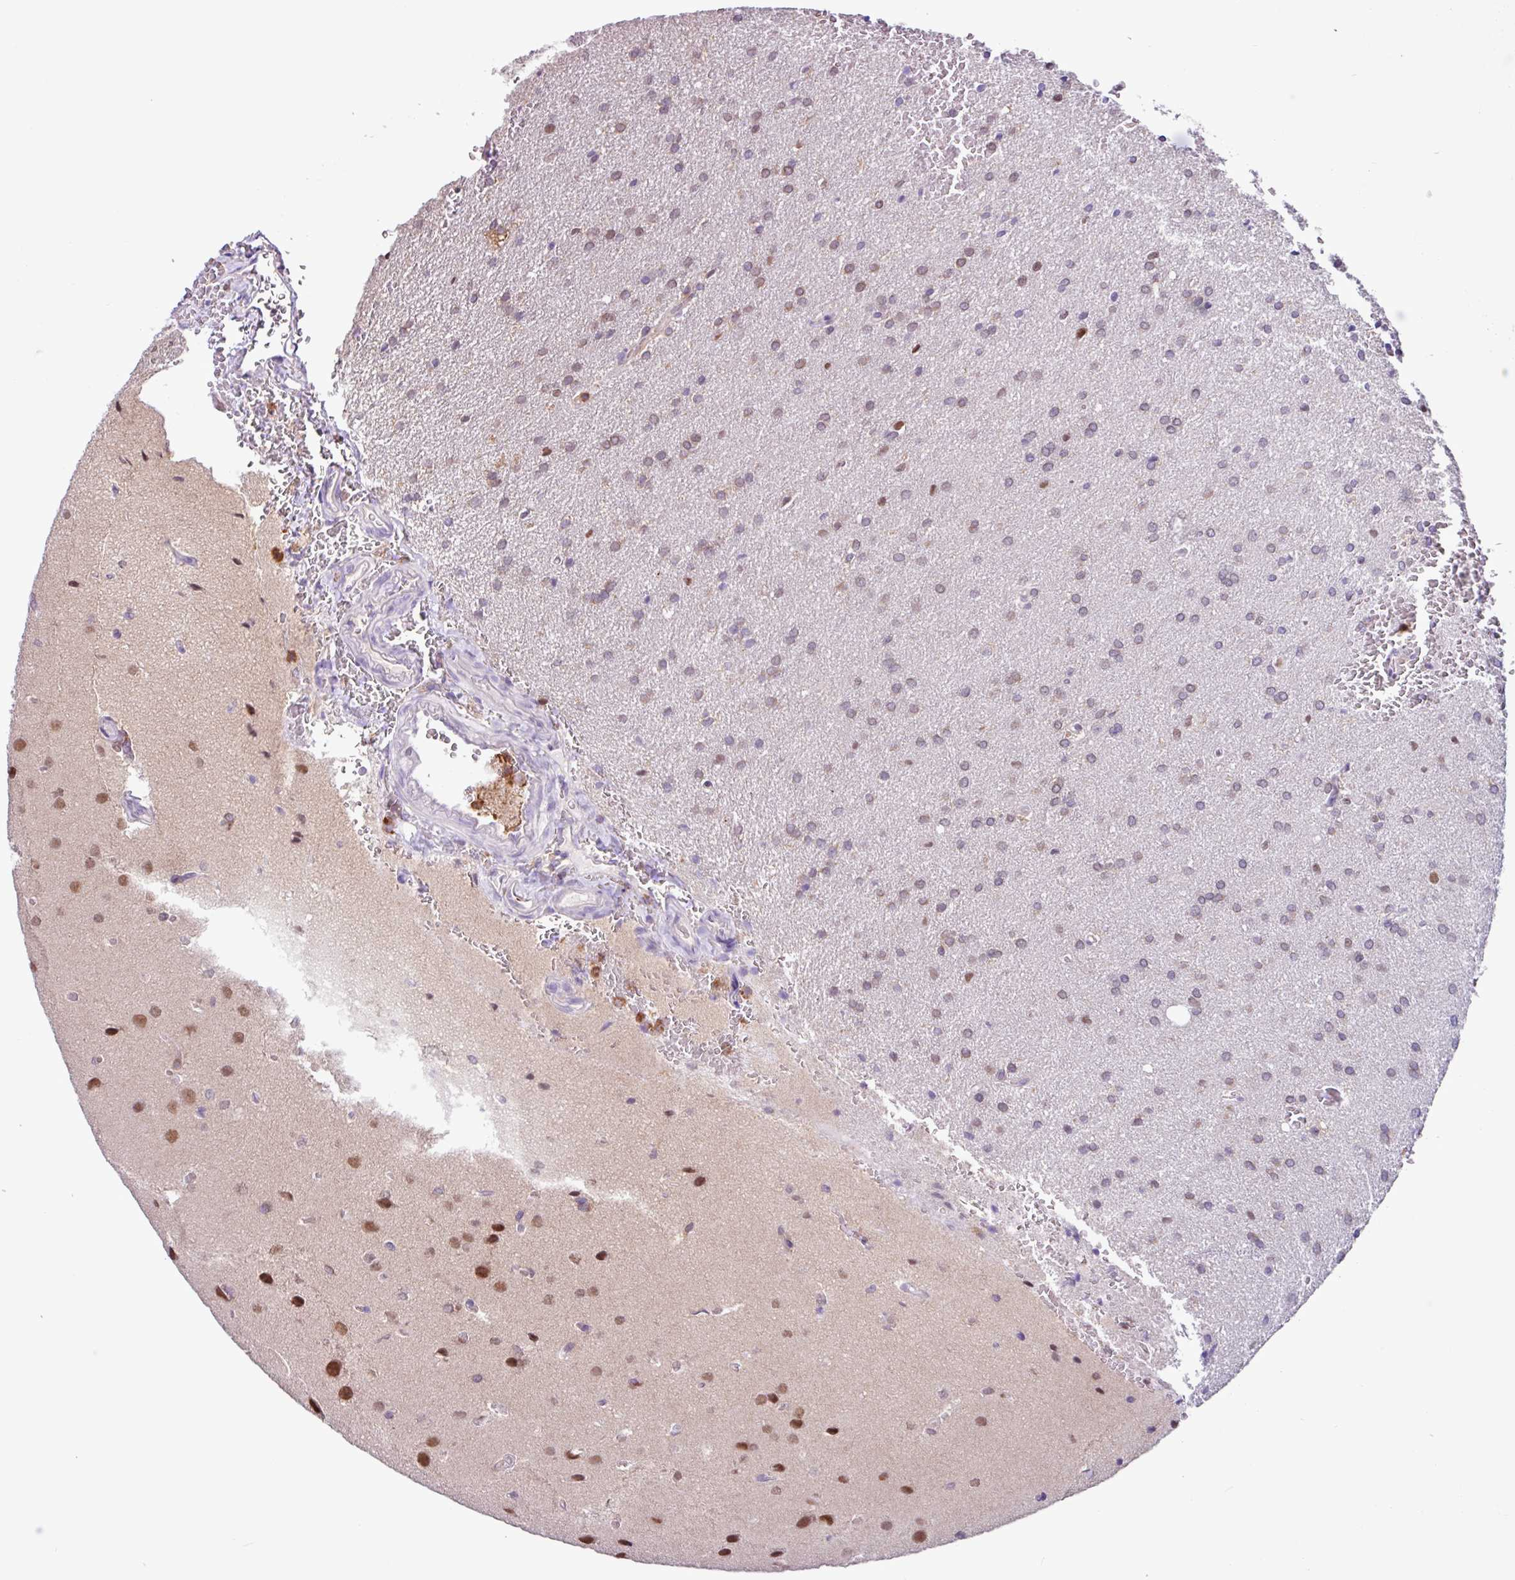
{"staining": {"intensity": "weak", "quantity": ">75%", "location": "cytoplasmic/membranous"}, "tissue": "glioma", "cell_type": "Tumor cells", "image_type": "cancer", "snomed": [{"axis": "morphology", "description": "Glioma, malignant, Low grade"}, {"axis": "topography", "description": "Brain"}], "caption": "Protein staining reveals weak cytoplasmic/membranous positivity in approximately >75% of tumor cells in malignant glioma (low-grade).", "gene": "ACTR3", "patient": {"sex": "female", "age": 33}}